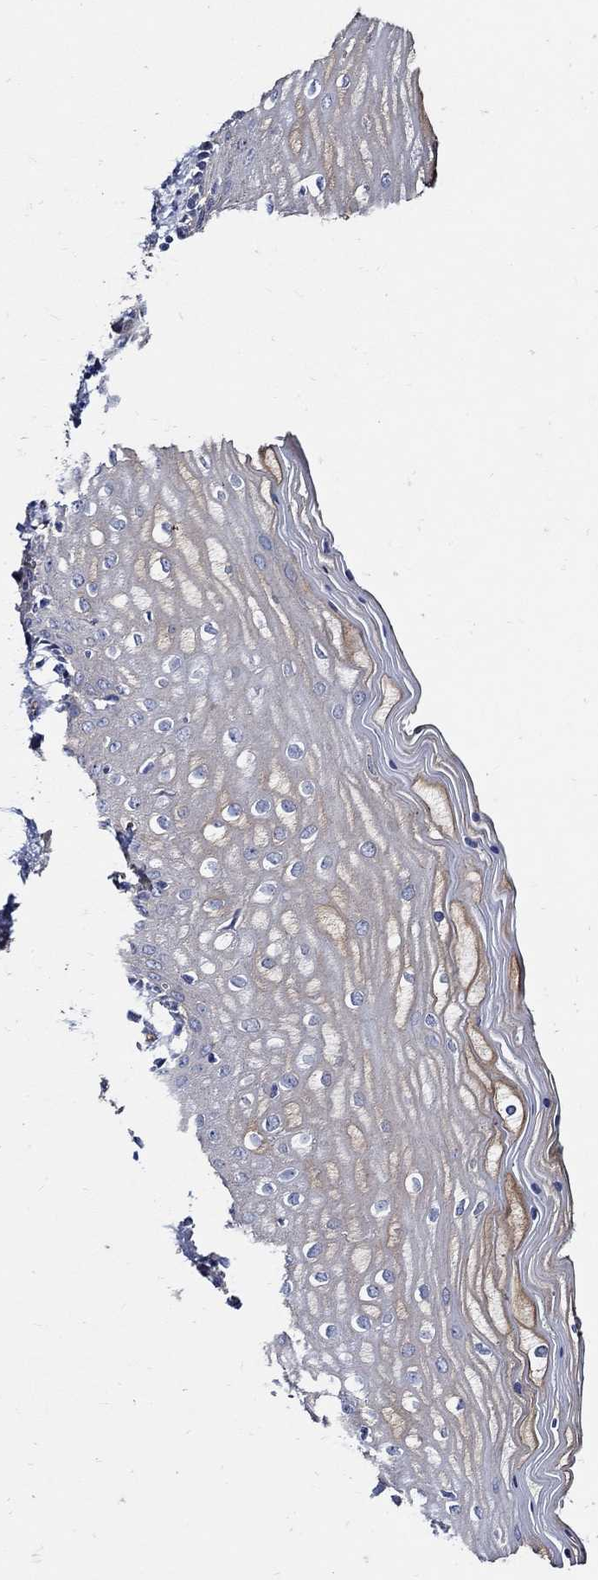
{"staining": {"intensity": "weak", "quantity": "25%-75%", "location": "cytoplasmic/membranous"}, "tissue": "vagina", "cell_type": "Squamous epithelial cells", "image_type": "normal", "snomed": [{"axis": "morphology", "description": "Normal tissue, NOS"}, {"axis": "topography", "description": "Vagina"}], "caption": "Vagina stained with DAB IHC exhibits low levels of weak cytoplasmic/membranous staining in about 25%-75% of squamous epithelial cells.", "gene": "APBB3", "patient": {"sex": "female", "age": 45}}